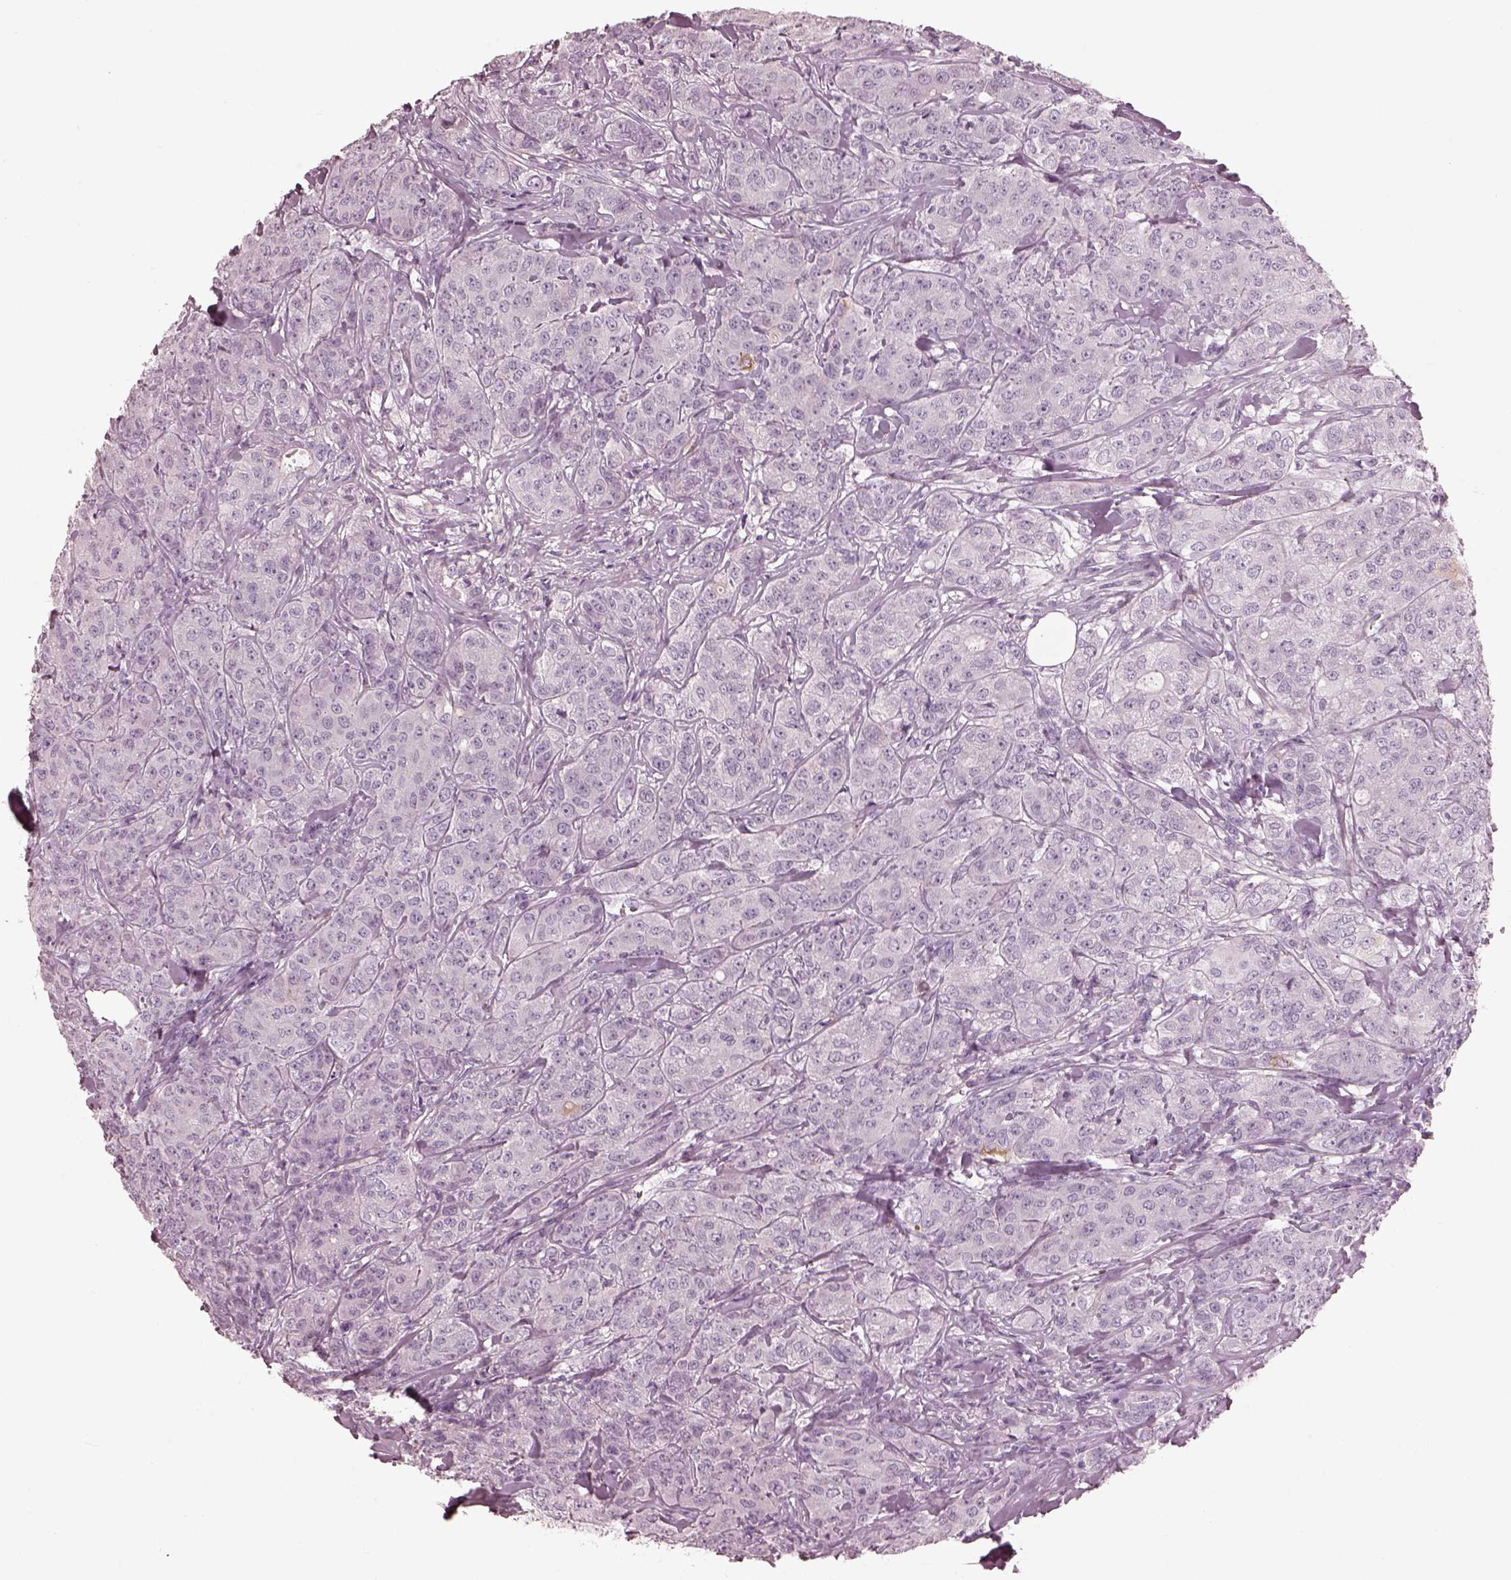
{"staining": {"intensity": "negative", "quantity": "none", "location": "none"}, "tissue": "breast cancer", "cell_type": "Tumor cells", "image_type": "cancer", "snomed": [{"axis": "morphology", "description": "Duct carcinoma"}, {"axis": "topography", "description": "Breast"}], "caption": "Immunohistochemical staining of breast cancer demonstrates no significant positivity in tumor cells.", "gene": "RSPH9", "patient": {"sex": "female", "age": 43}}